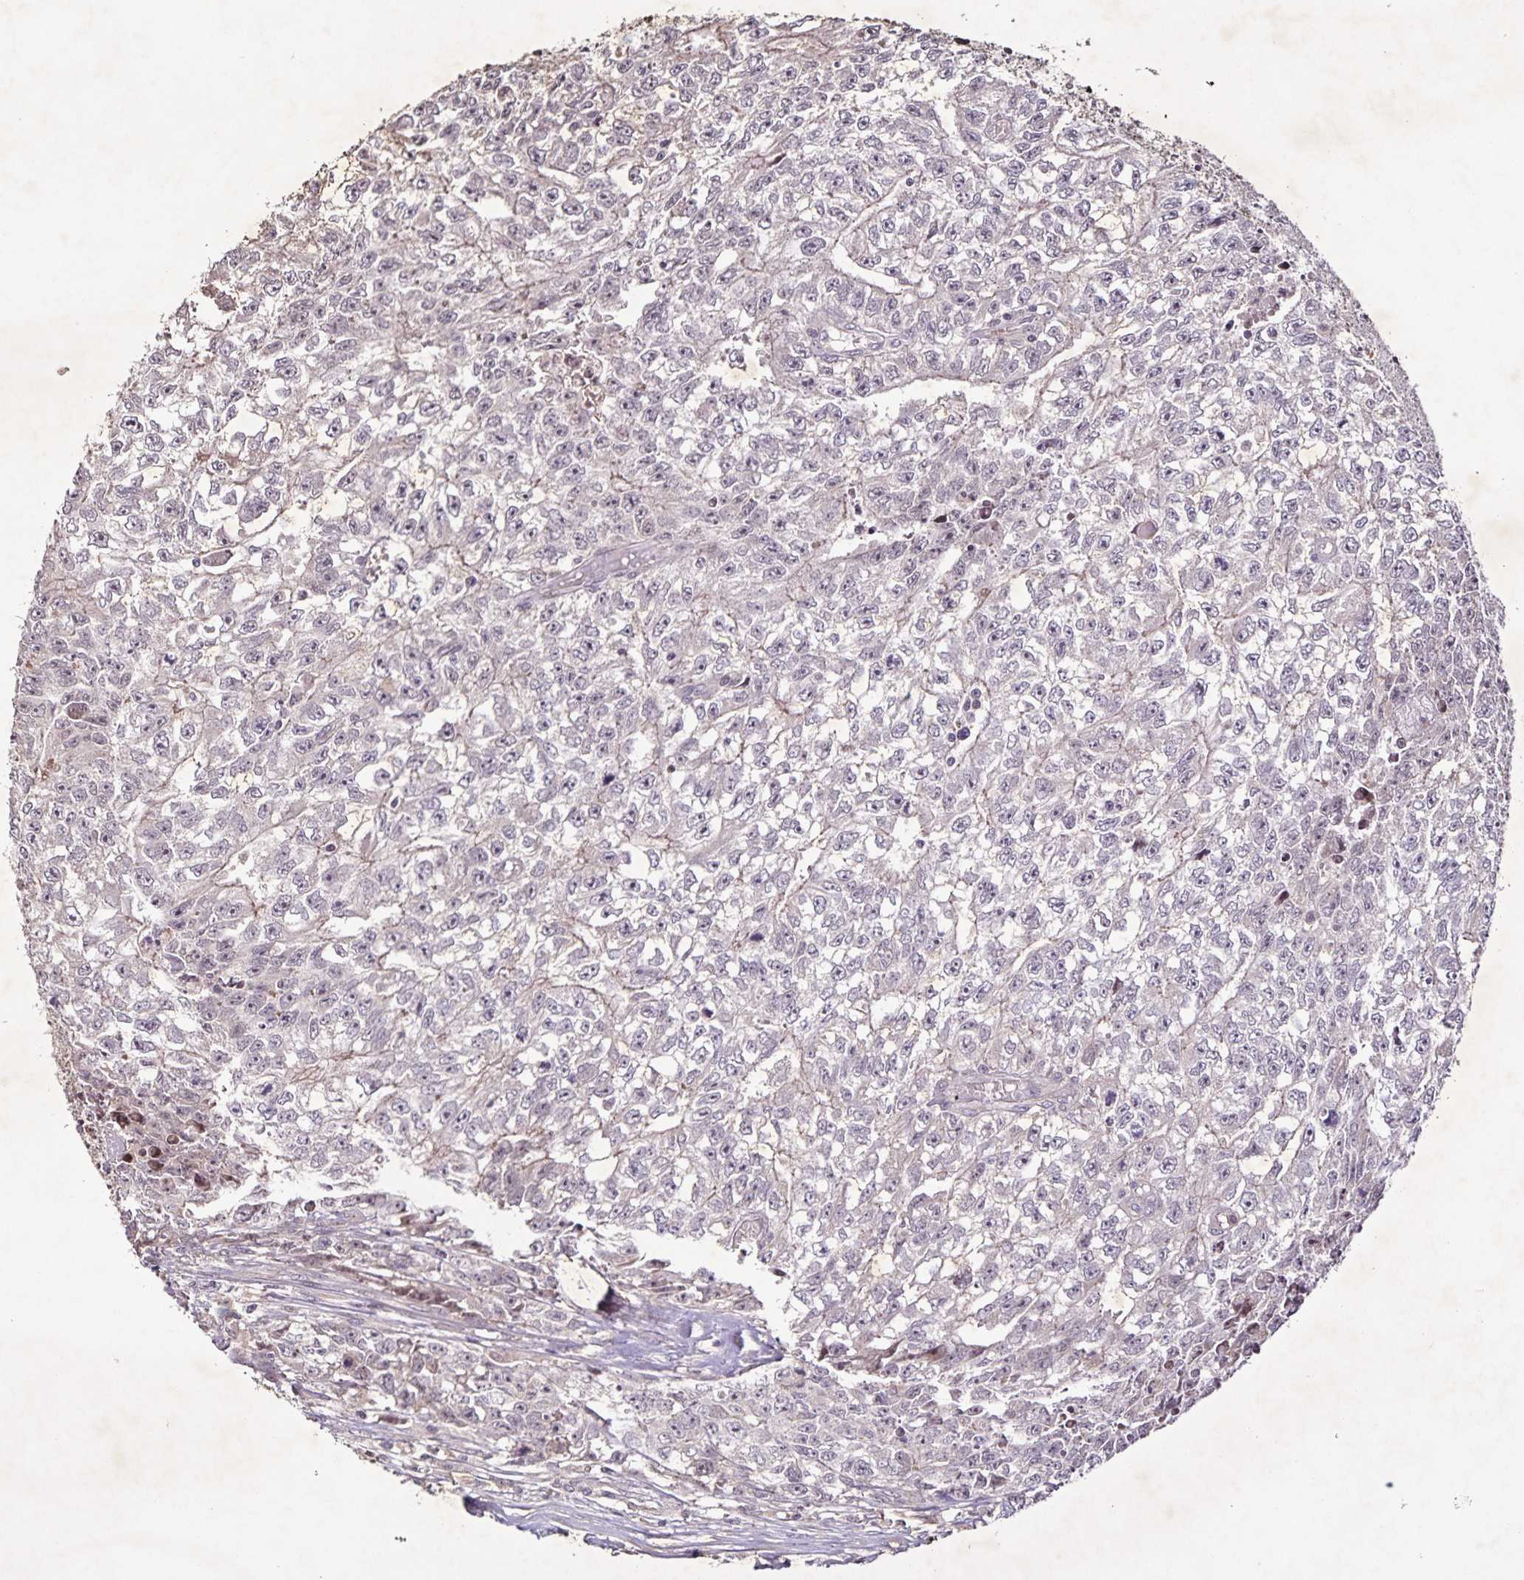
{"staining": {"intensity": "weak", "quantity": "<25%", "location": "nuclear"}, "tissue": "testis cancer", "cell_type": "Tumor cells", "image_type": "cancer", "snomed": [{"axis": "morphology", "description": "Carcinoma, Embryonal, NOS"}, {"axis": "morphology", "description": "Teratoma, malignant, NOS"}, {"axis": "topography", "description": "Testis"}], "caption": "DAB immunohistochemical staining of testis cancer reveals no significant positivity in tumor cells.", "gene": "GDF2", "patient": {"sex": "male", "age": 24}}